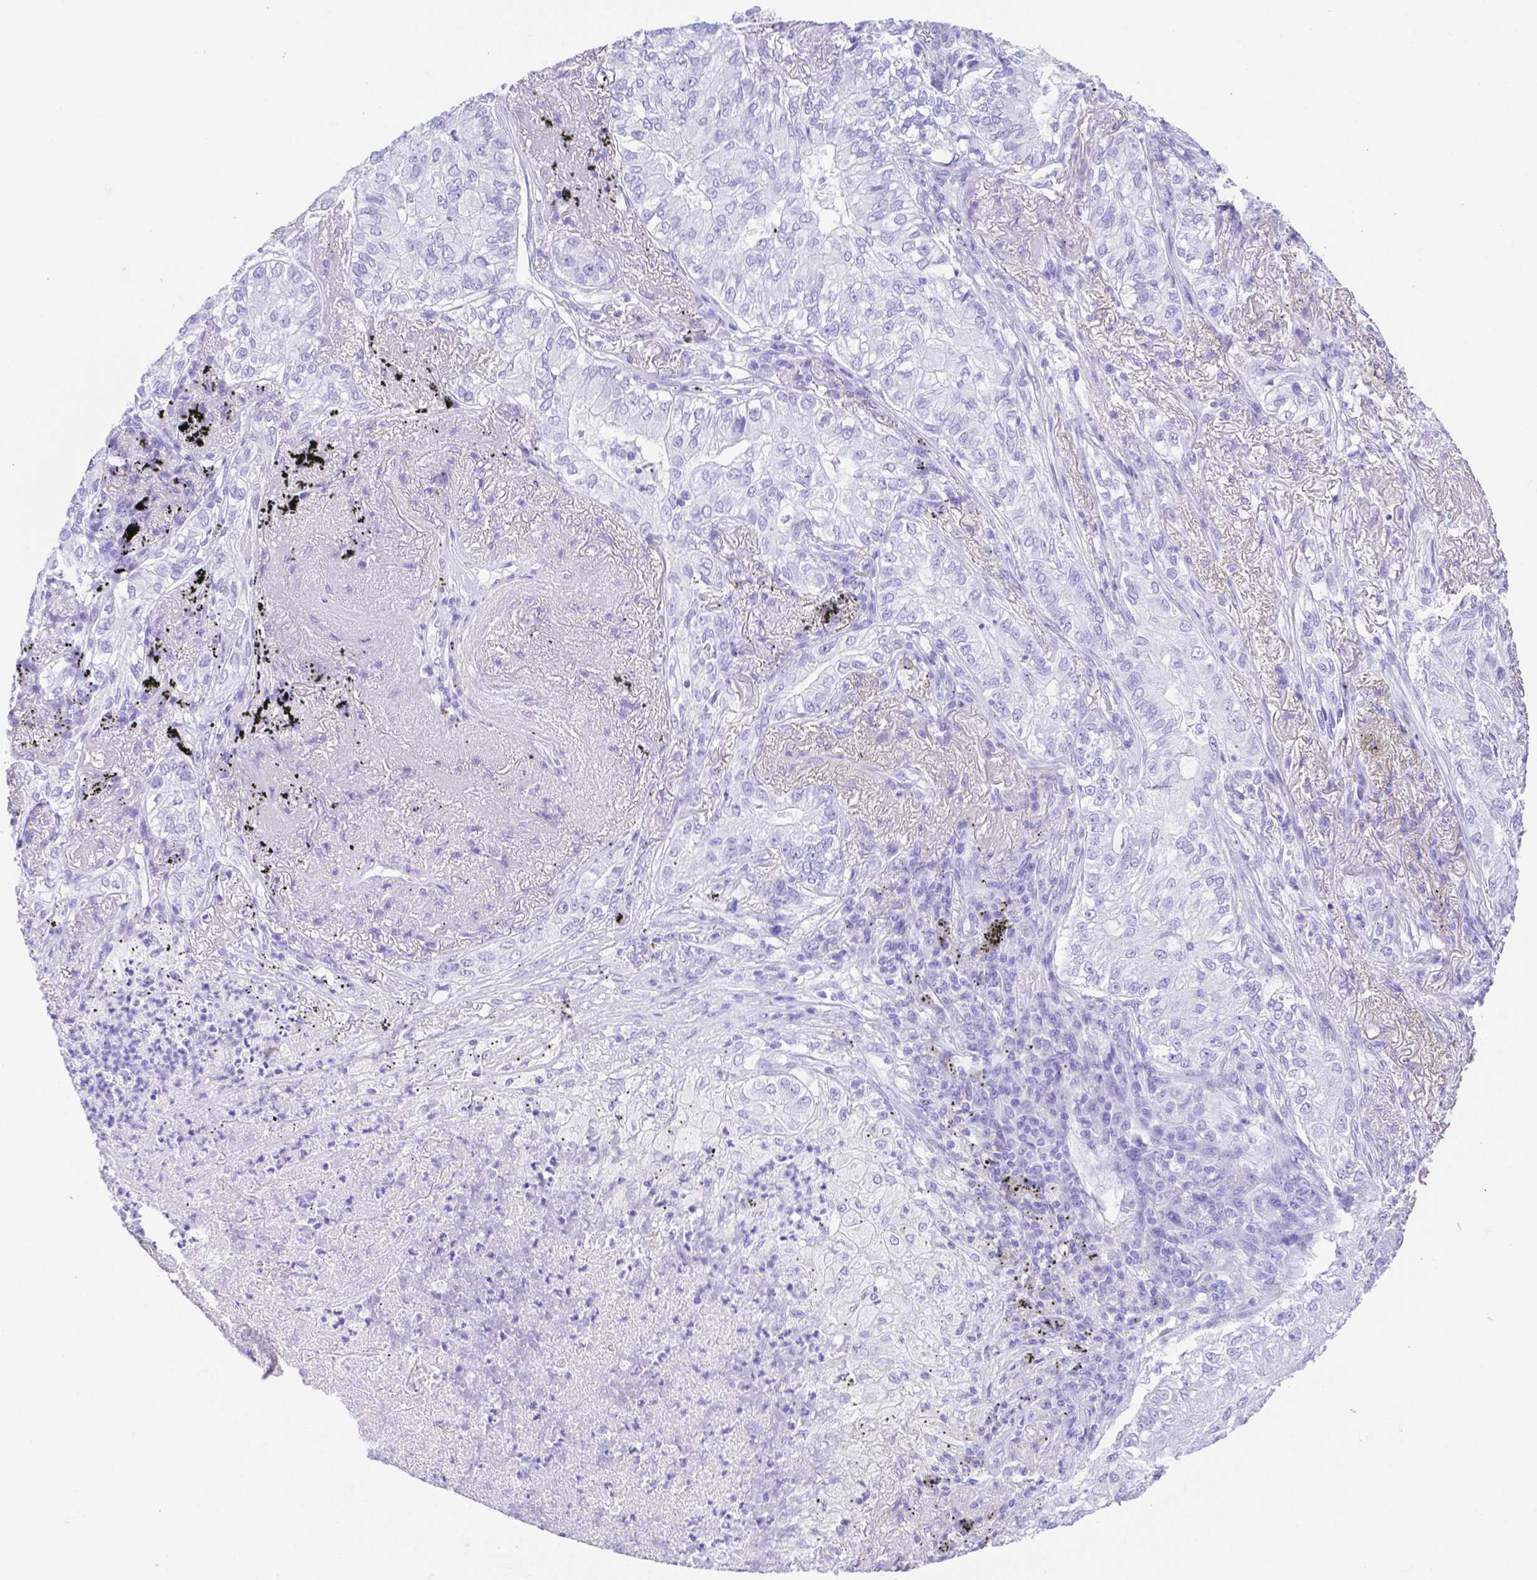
{"staining": {"intensity": "negative", "quantity": "none", "location": "none"}, "tissue": "lung cancer", "cell_type": "Tumor cells", "image_type": "cancer", "snomed": [{"axis": "morphology", "description": "Adenocarcinoma, NOS"}, {"axis": "topography", "description": "Lung"}], "caption": "A micrograph of lung cancer stained for a protein demonstrates no brown staining in tumor cells.", "gene": "SMR3A", "patient": {"sex": "female", "age": 73}}